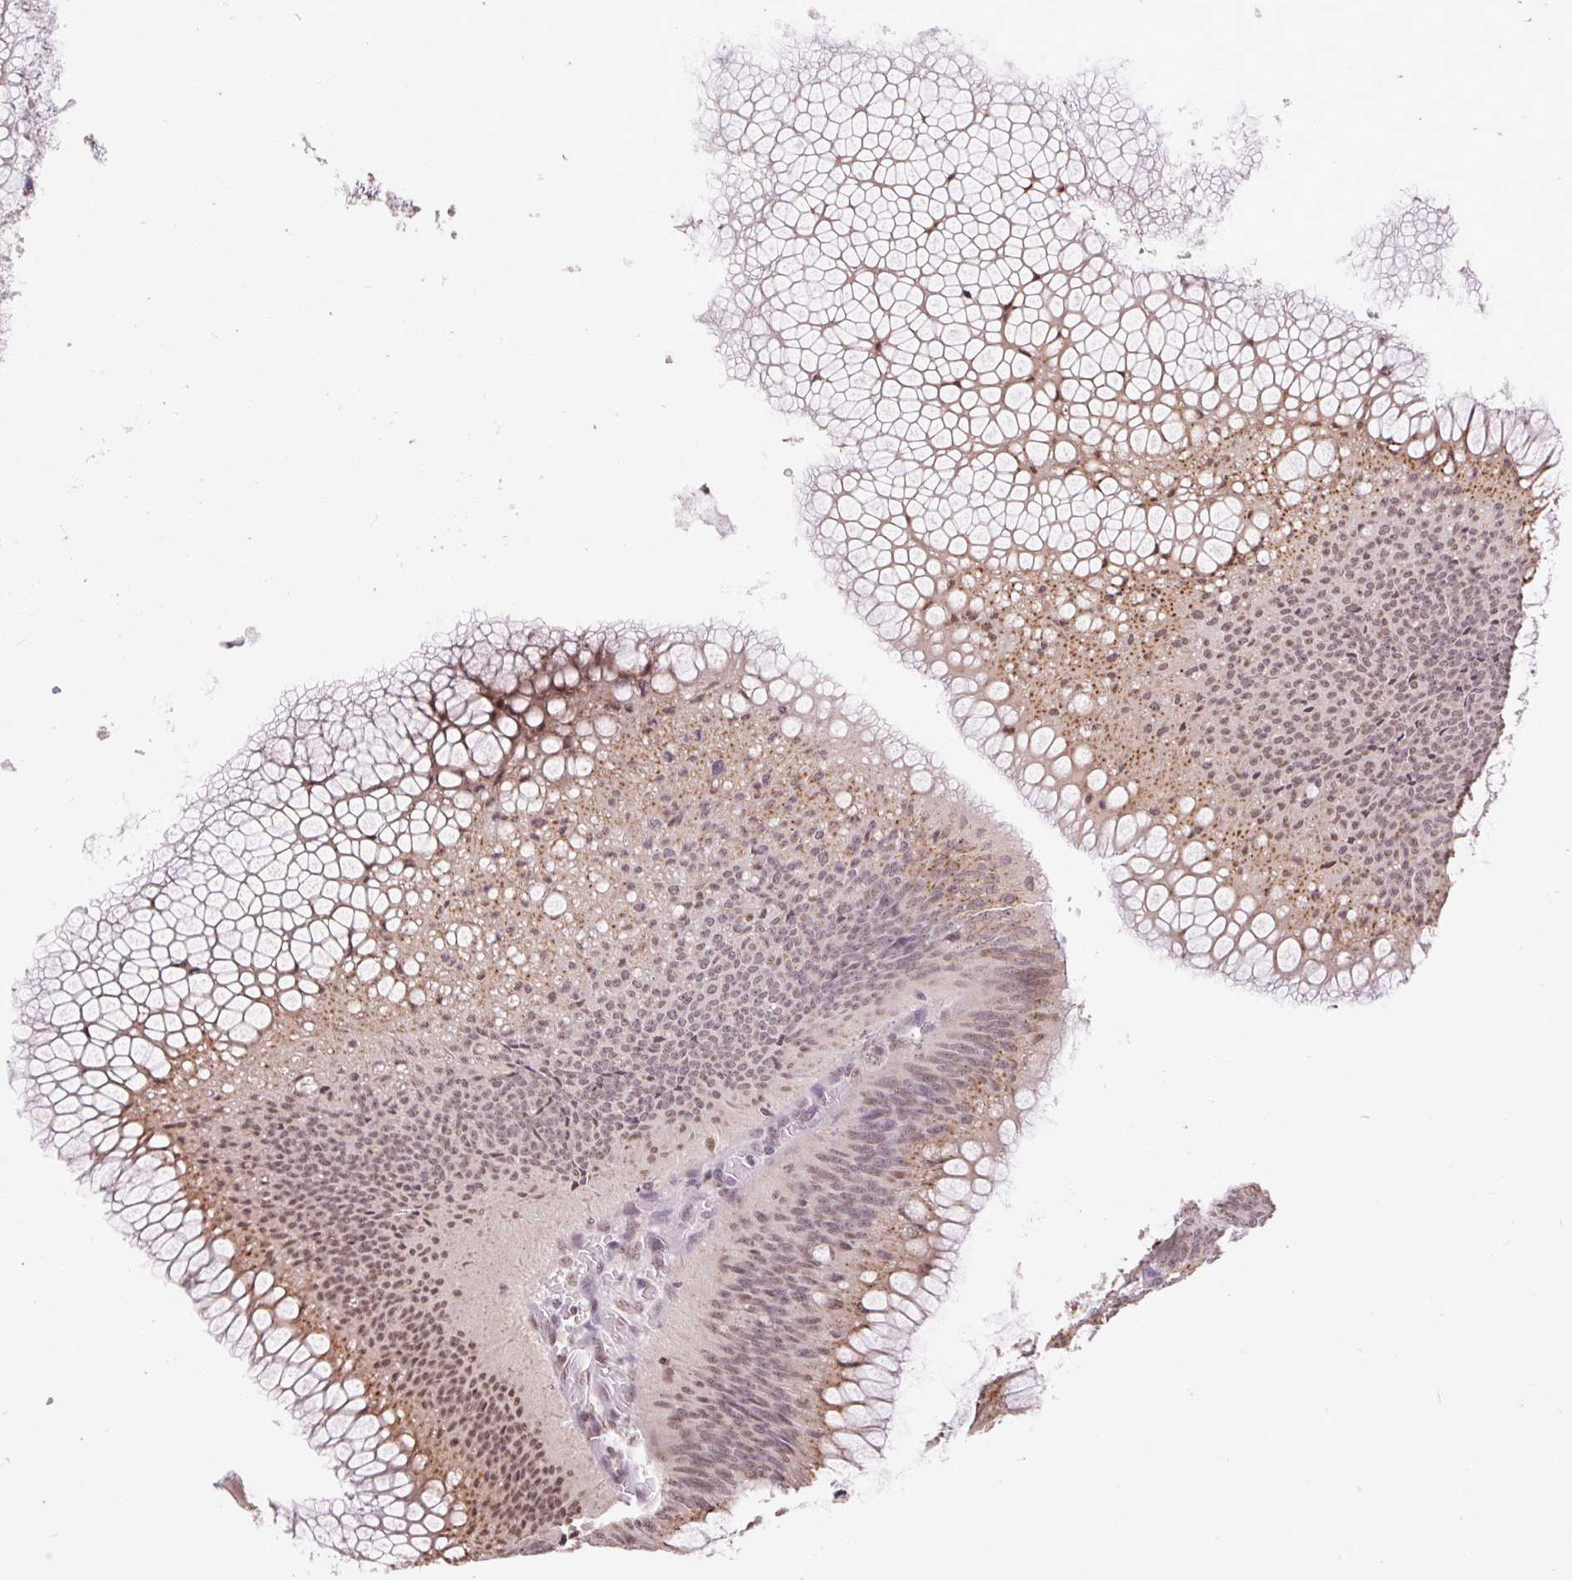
{"staining": {"intensity": "moderate", "quantity": "25%-75%", "location": "cytoplasmic/membranous,nuclear"}, "tissue": "colorectal cancer", "cell_type": "Tumor cells", "image_type": "cancer", "snomed": [{"axis": "morphology", "description": "Adenocarcinoma, NOS"}, {"axis": "topography", "description": "Rectum"}], "caption": "A medium amount of moderate cytoplasmic/membranous and nuclear positivity is present in approximately 25%-75% of tumor cells in colorectal adenocarcinoma tissue.", "gene": "BICRA", "patient": {"sex": "female", "age": 72}}